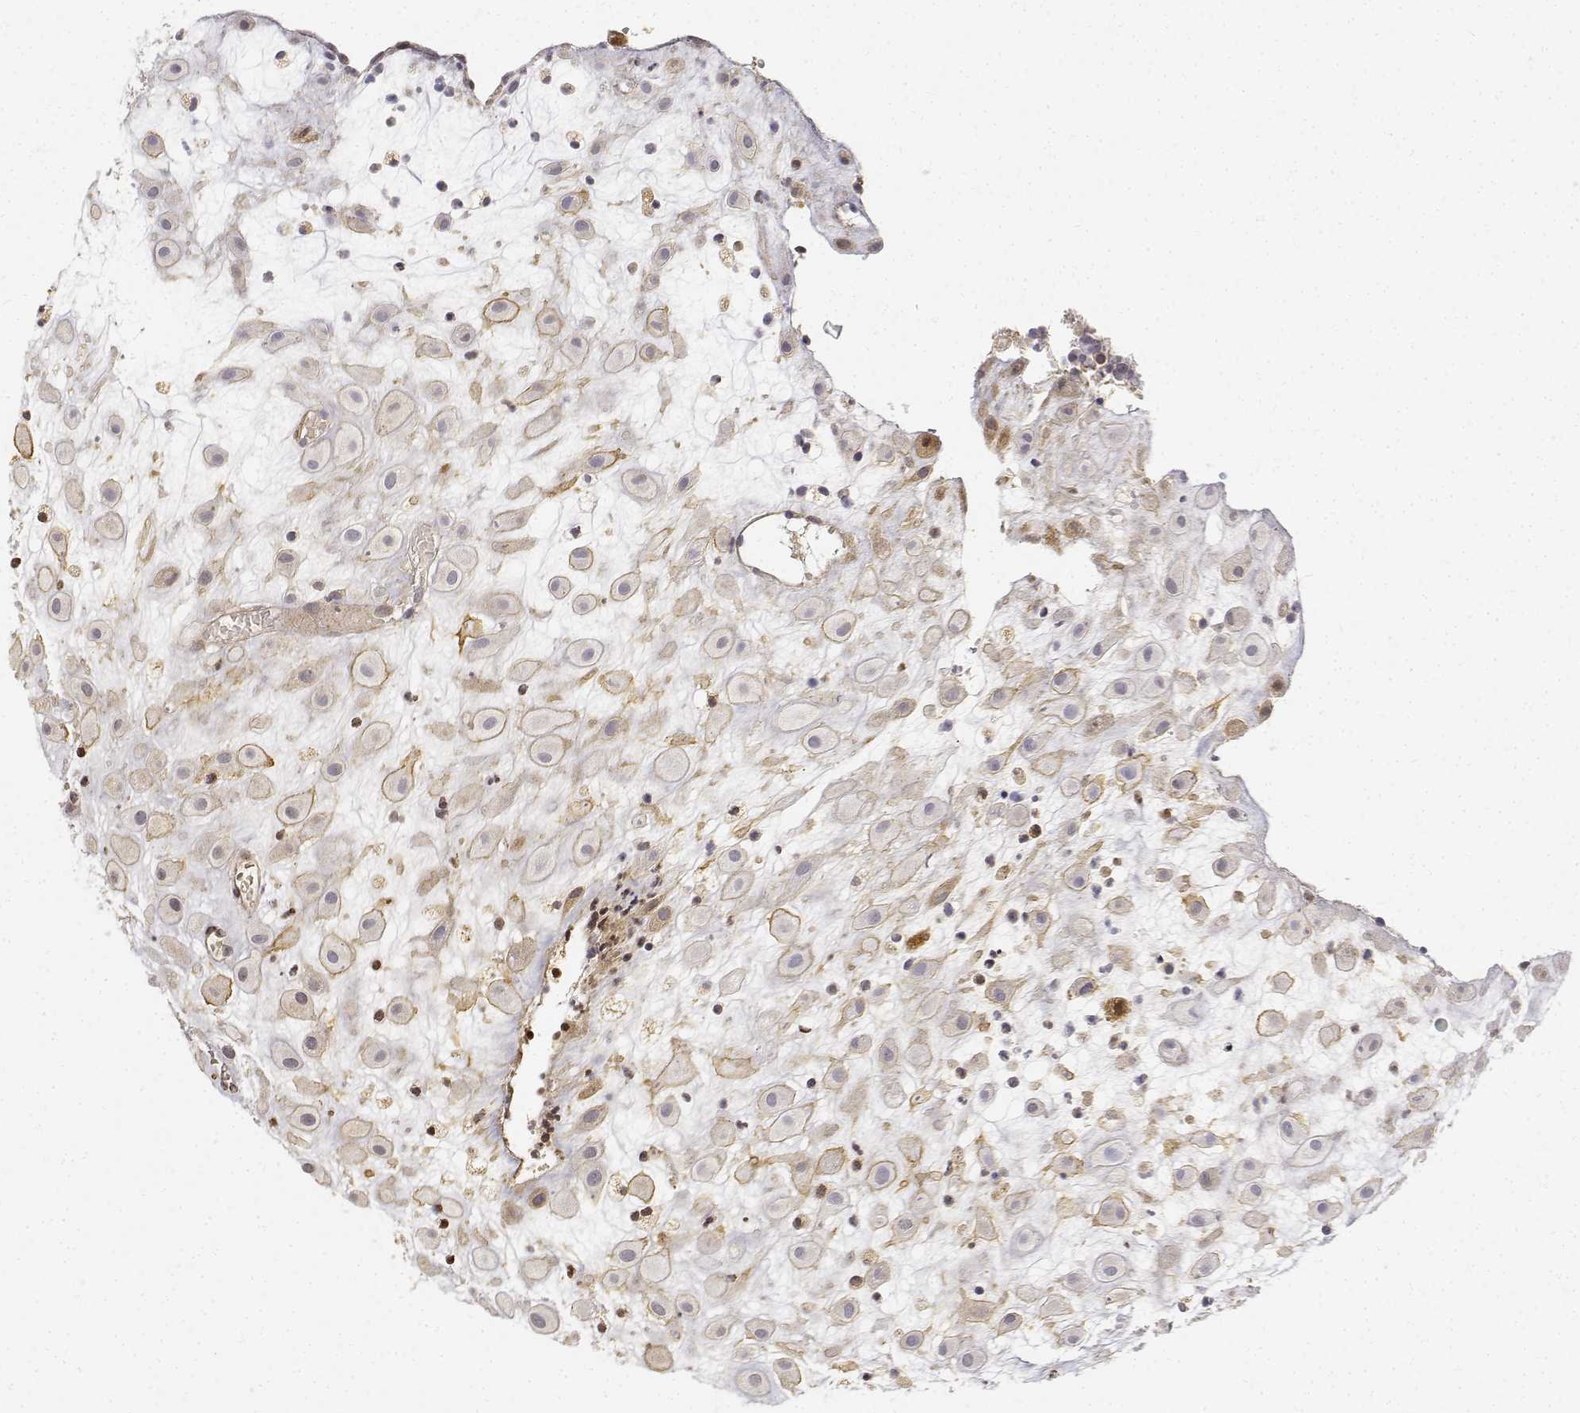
{"staining": {"intensity": "weak", "quantity": ">75%", "location": "cytoplasmic/membranous"}, "tissue": "placenta", "cell_type": "Decidual cells", "image_type": "normal", "snomed": [{"axis": "morphology", "description": "Normal tissue, NOS"}, {"axis": "topography", "description": "Placenta"}], "caption": "IHC micrograph of benign placenta: placenta stained using immunohistochemistry (IHC) exhibits low levels of weak protein expression localized specifically in the cytoplasmic/membranous of decidual cells, appearing as a cytoplasmic/membranous brown color.", "gene": "PAEP", "patient": {"sex": "female", "age": 24}}